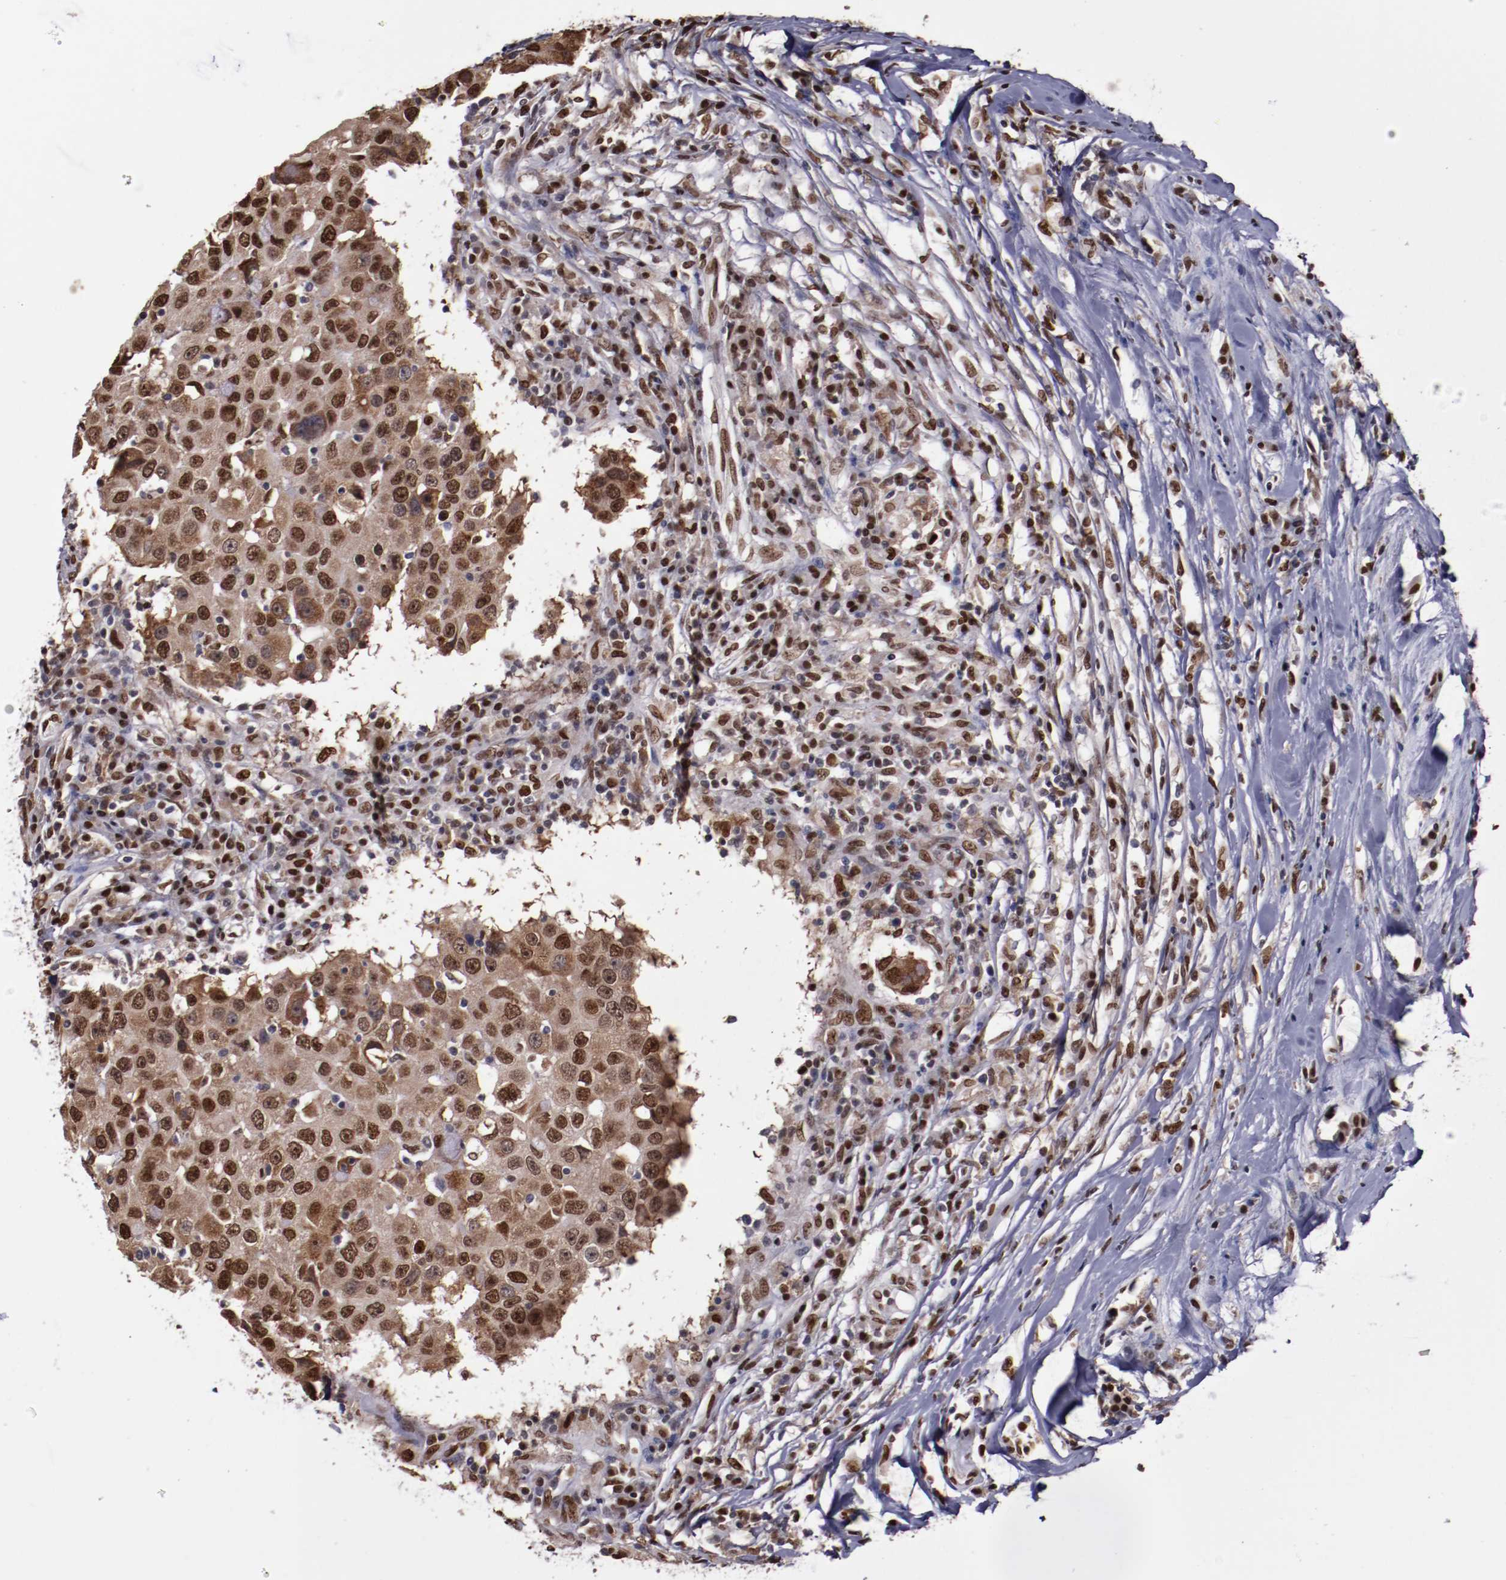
{"staining": {"intensity": "moderate", "quantity": ">75%", "location": "cytoplasmic/membranous,nuclear"}, "tissue": "breast cancer", "cell_type": "Tumor cells", "image_type": "cancer", "snomed": [{"axis": "morphology", "description": "Duct carcinoma"}, {"axis": "topography", "description": "Breast"}], "caption": "Protein staining of breast cancer (invasive ductal carcinoma) tissue demonstrates moderate cytoplasmic/membranous and nuclear expression in approximately >75% of tumor cells.", "gene": "APEX1", "patient": {"sex": "female", "age": 27}}